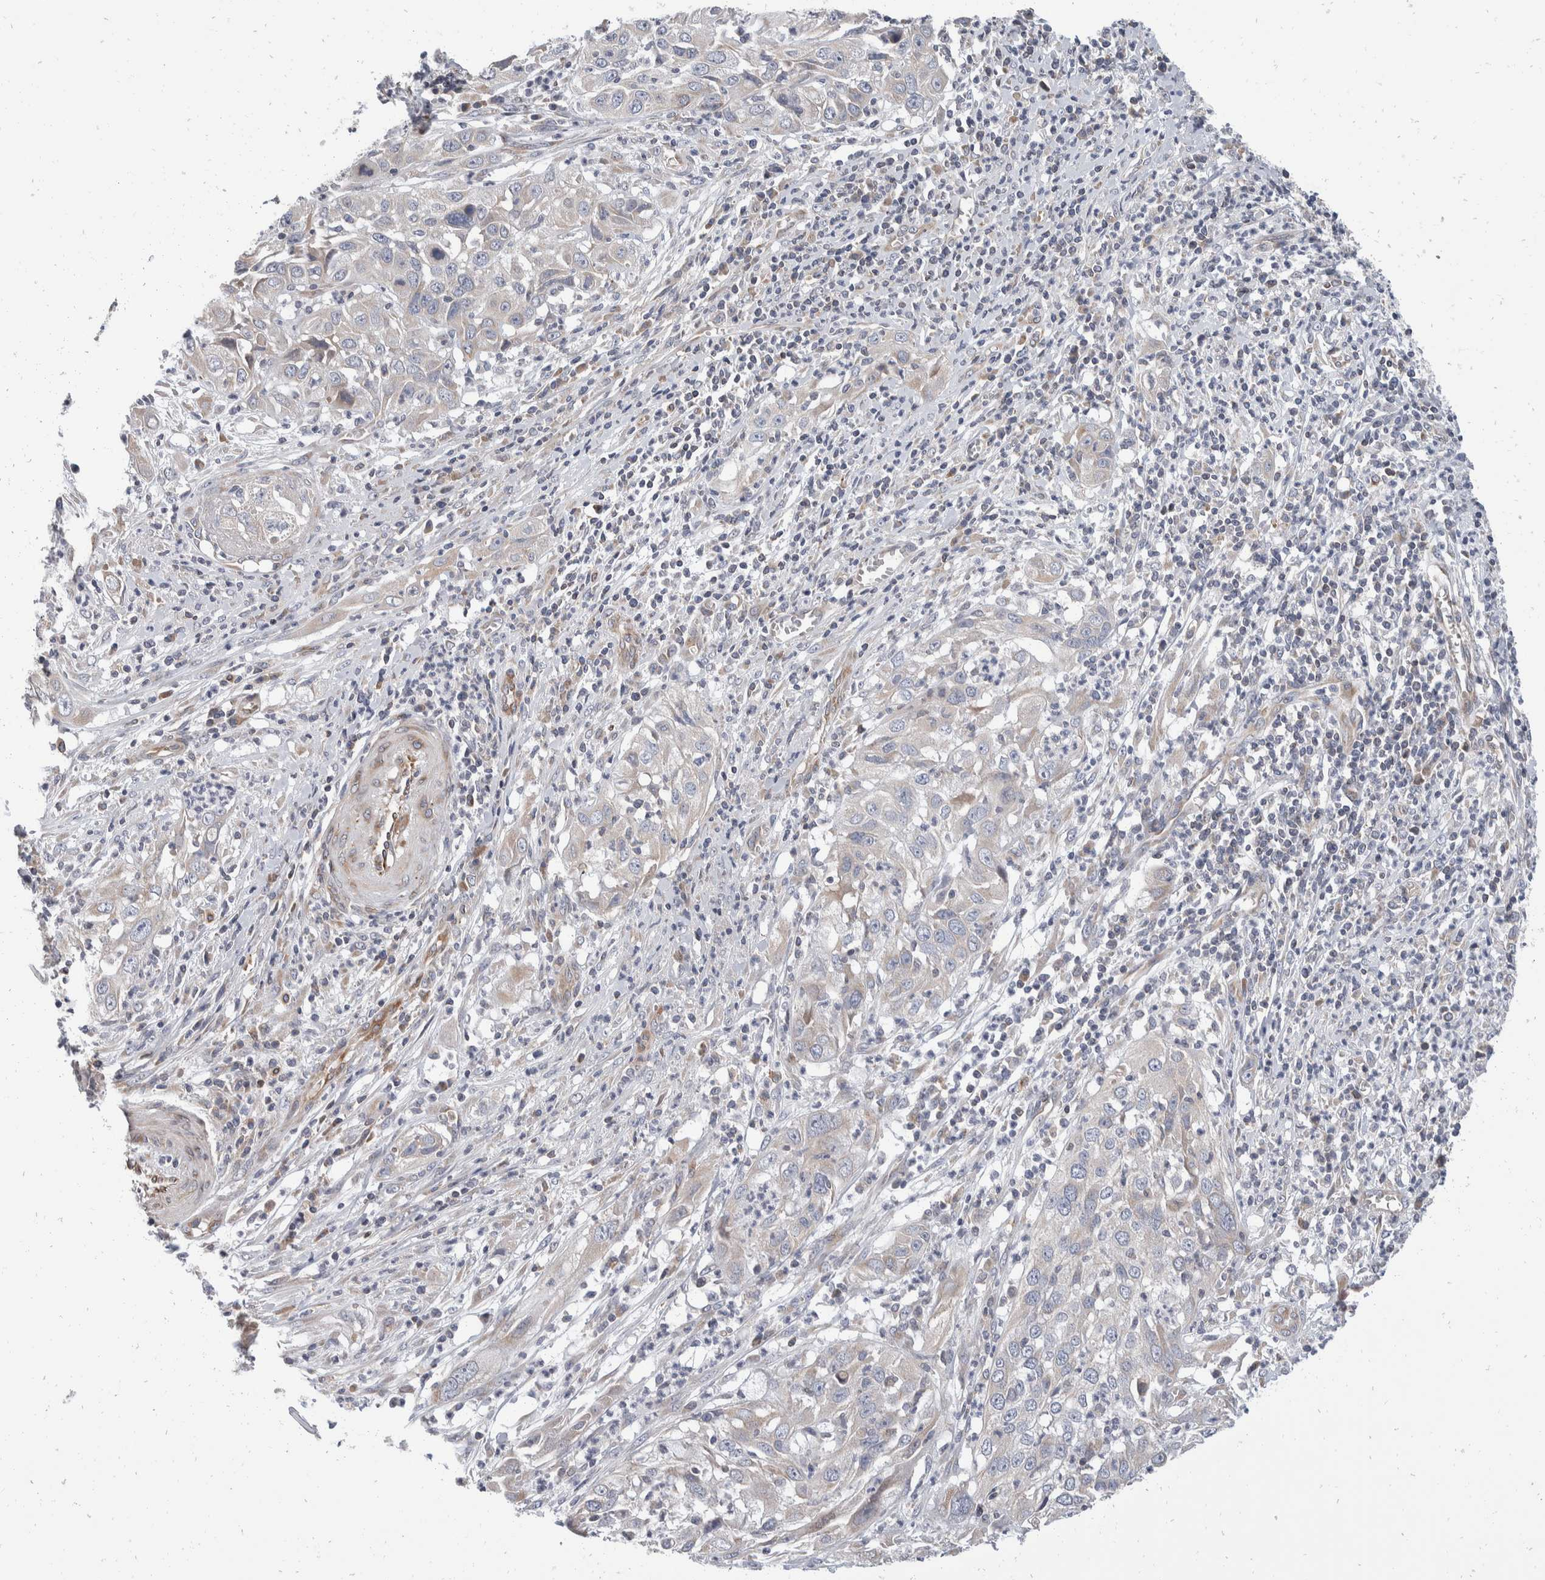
{"staining": {"intensity": "weak", "quantity": "<25%", "location": "cytoplasmic/membranous"}, "tissue": "cervical cancer", "cell_type": "Tumor cells", "image_type": "cancer", "snomed": [{"axis": "morphology", "description": "Squamous cell carcinoma, NOS"}, {"axis": "topography", "description": "Cervix"}], "caption": "Tumor cells are negative for brown protein staining in cervical cancer.", "gene": "TMEM245", "patient": {"sex": "female", "age": 32}}